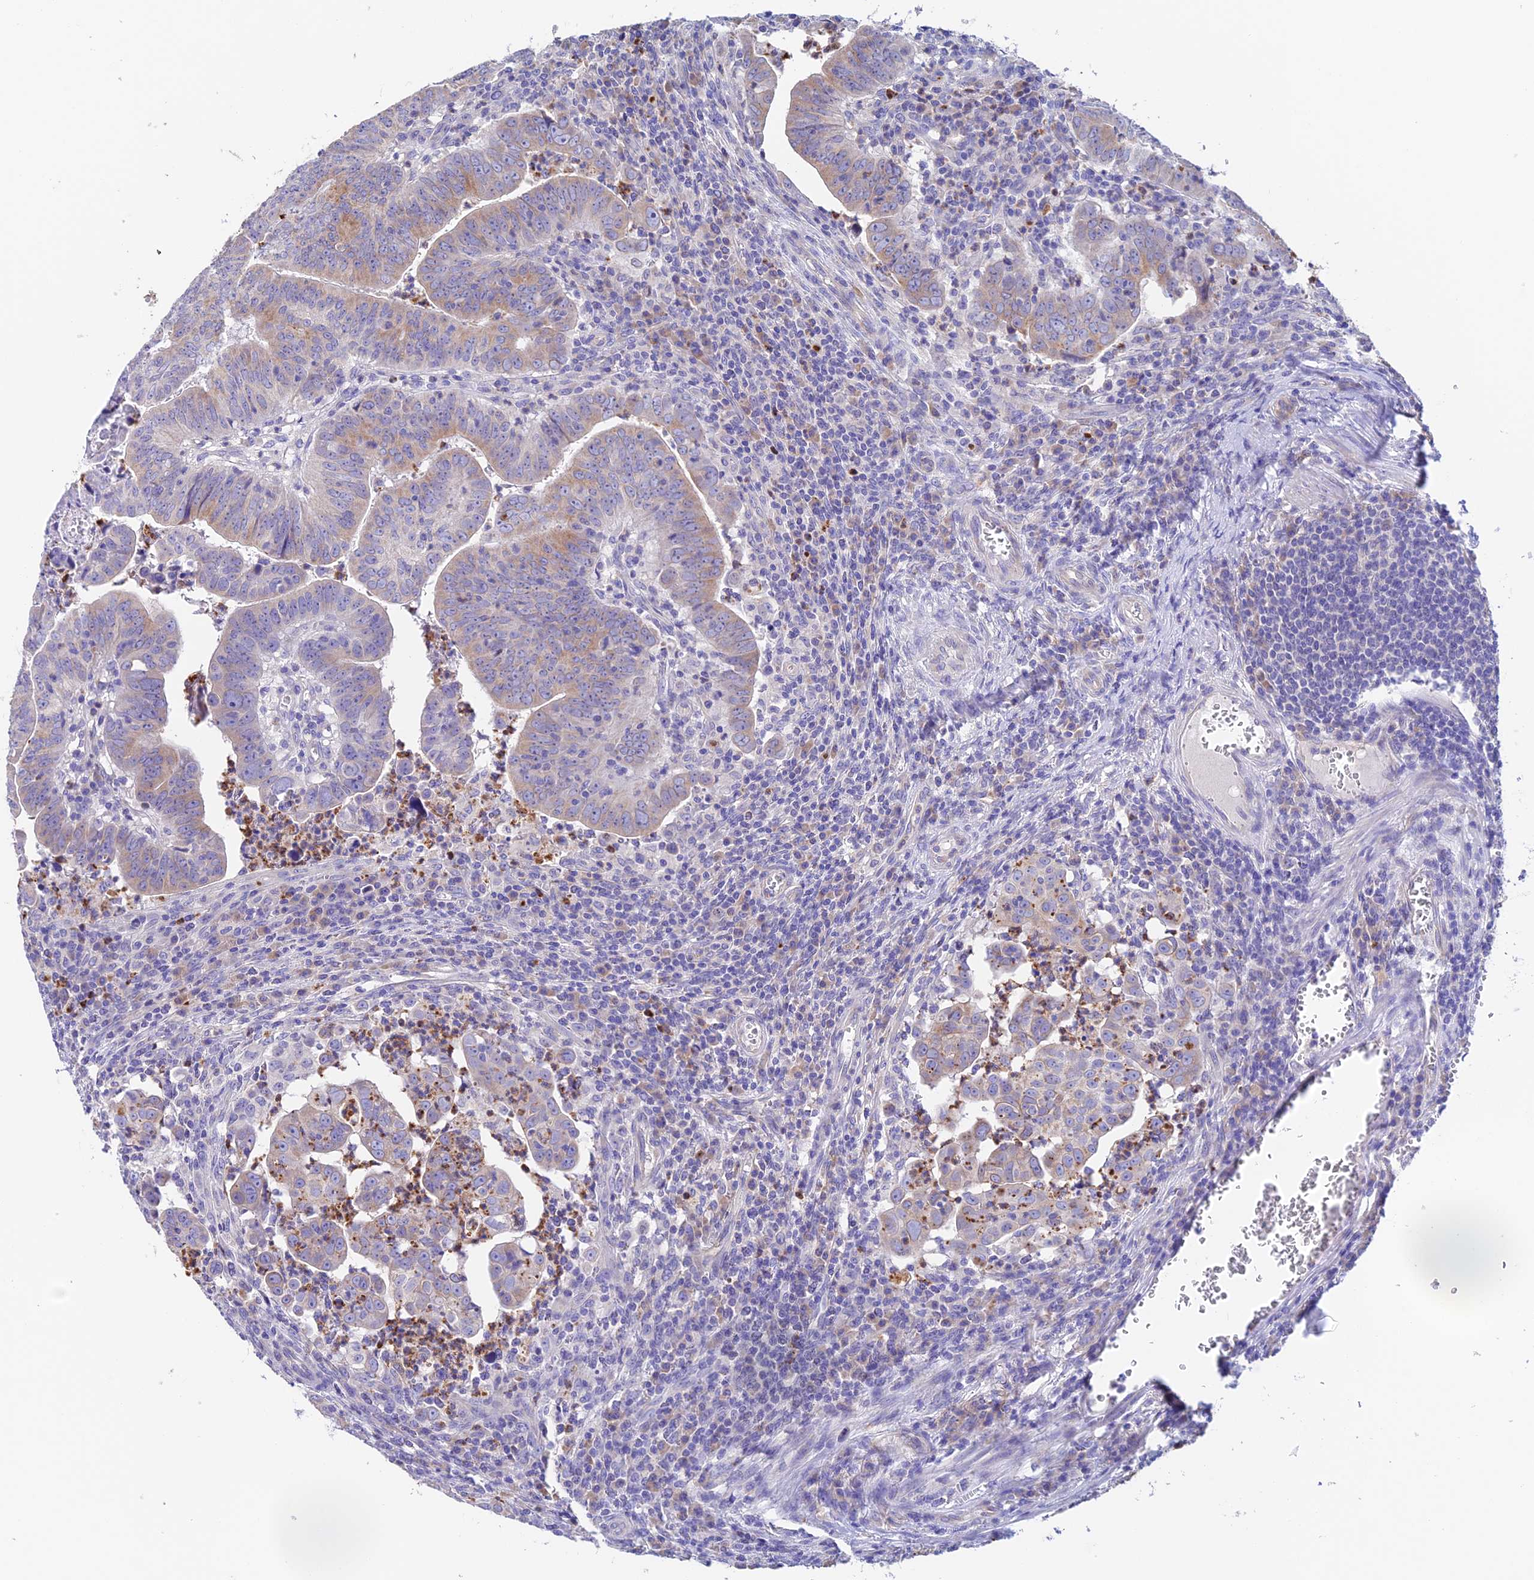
{"staining": {"intensity": "moderate", "quantity": "<25%", "location": "cytoplasmic/membranous"}, "tissue": "colorectal cancer", "cell_type": "Tumor cells", "image_type": "cancer", "snomed": [{"axis": "morphology", "description": "Adenocarcinoma, NOS"}, {"axis": "topography", "description": "Rectum"}], "caption": "This photomicrograph demonstrates colorectal adenocarcinoma stained with IHC to label a protein in brown. The cytoplasmic/membranous of tumor cells show moderate positivity for the protein. Nuclei are counter-stained blue.", "gene": "EMC3", "patient": {"sex": "male", "age": 69}}